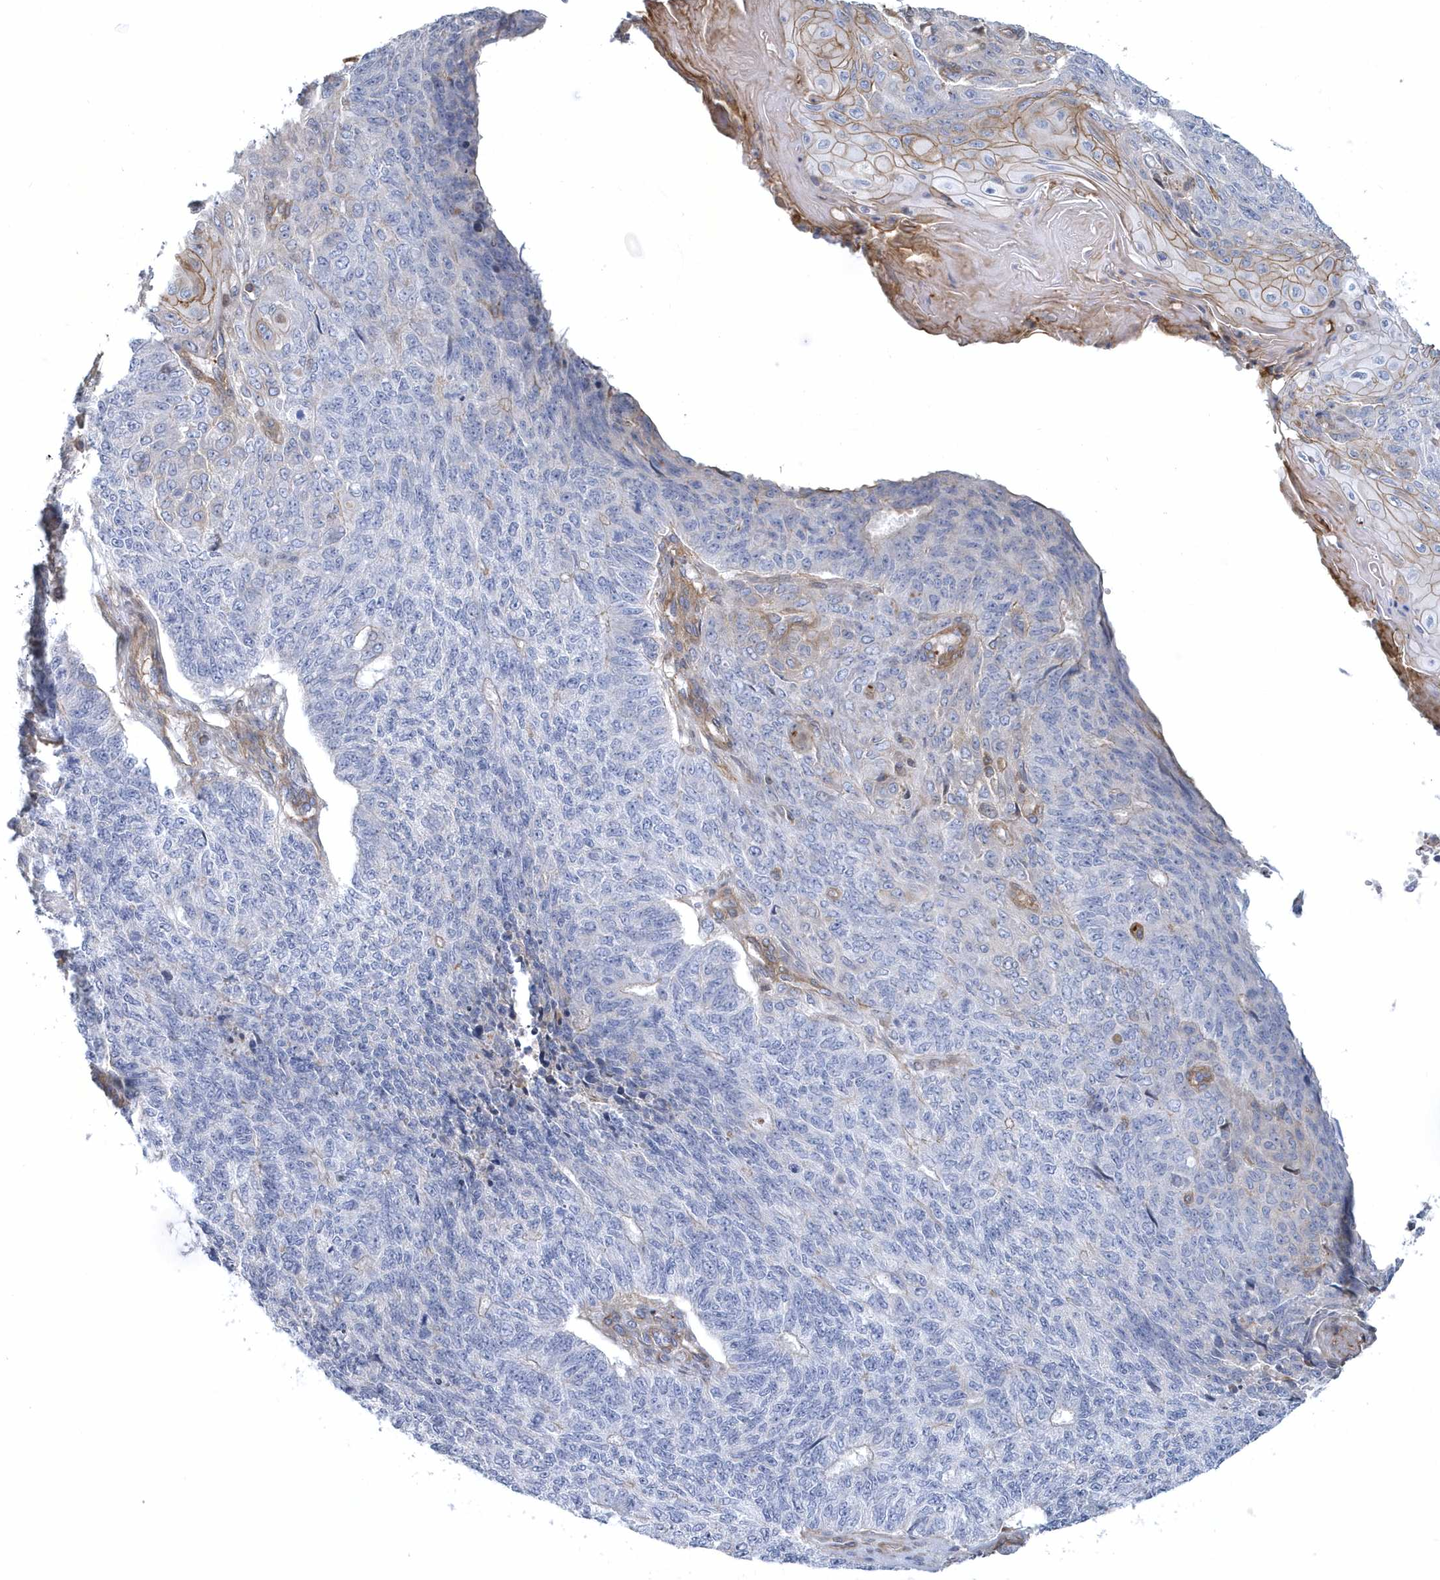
{"staining": {"intensity": "negative", "quantity": "none", "location": "none"}, "tissue": "endometrial cancer", "cell_type": "Tumor cells", "image_type": "cancer", "snomed": [{"axis": "morphology", "description": "Adenocarcinoma, NOS"}, {"axis": "topography", "description": "Endometrium"}], "caption": "IHC of endometrial cancer demonstrates no positivity in tumor cells.", "gene": "ARAP2", "patient": {"sex": "female", "age": 32}}